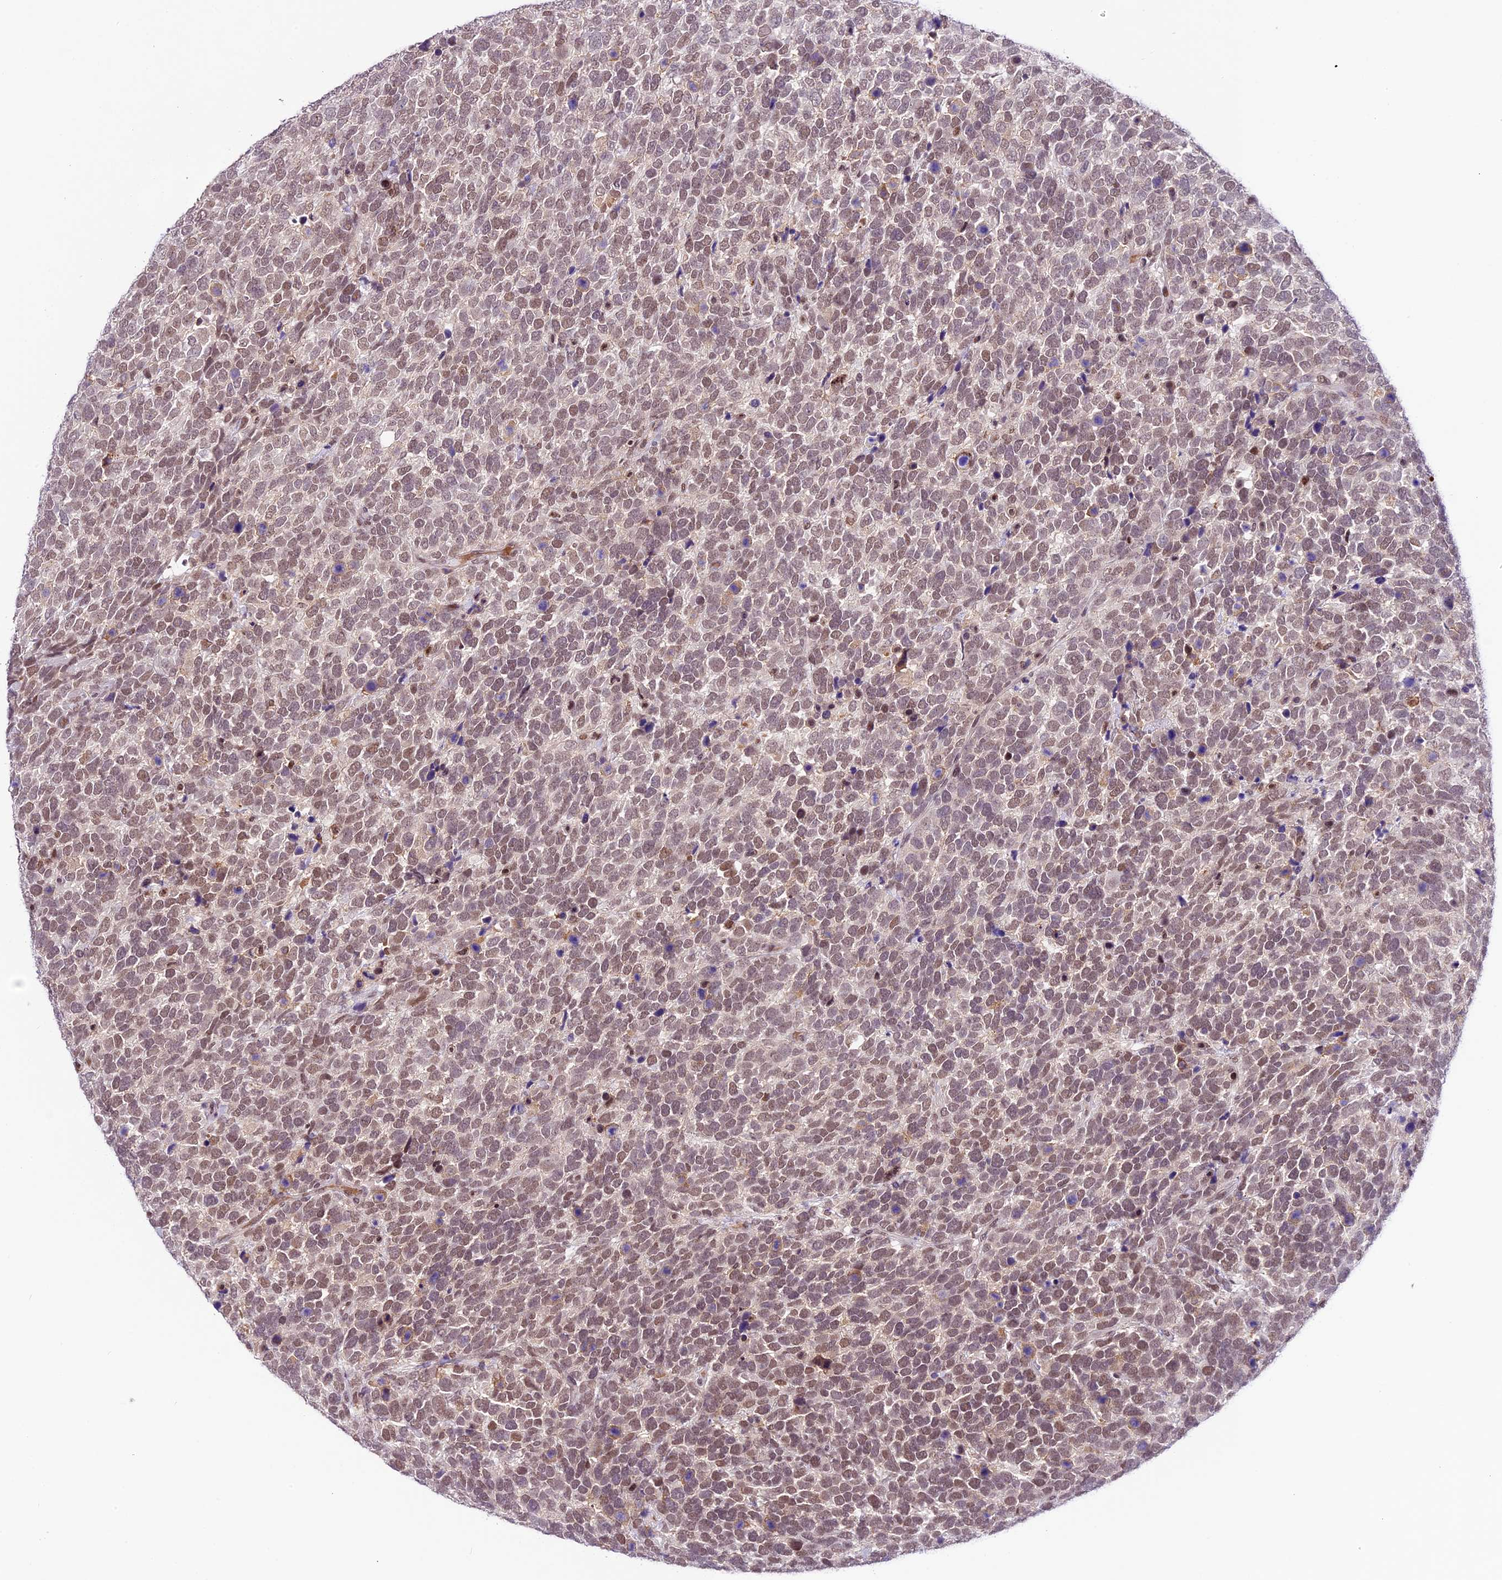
{"staining": {"intensity": "moderate", "quantity": "<25%", "location": "nuclear"}, "tissue": "urothelial cancer", "cell_type": "Tumor cells", "image_type": "cancer", "snomed": [{"axis": "morphology", "description": "Urothelial carcinoma, High grade"}, {"axis": "topography", "description": "Urinary bladder"}], "caption": "Human urothelial cancer stained for a protein (brown) displays moderate nuclear positive positivity in approximately <25% of tumor cells.", "gene": "SHKBP1", "patient": {"sex": "female", "age": 82}}